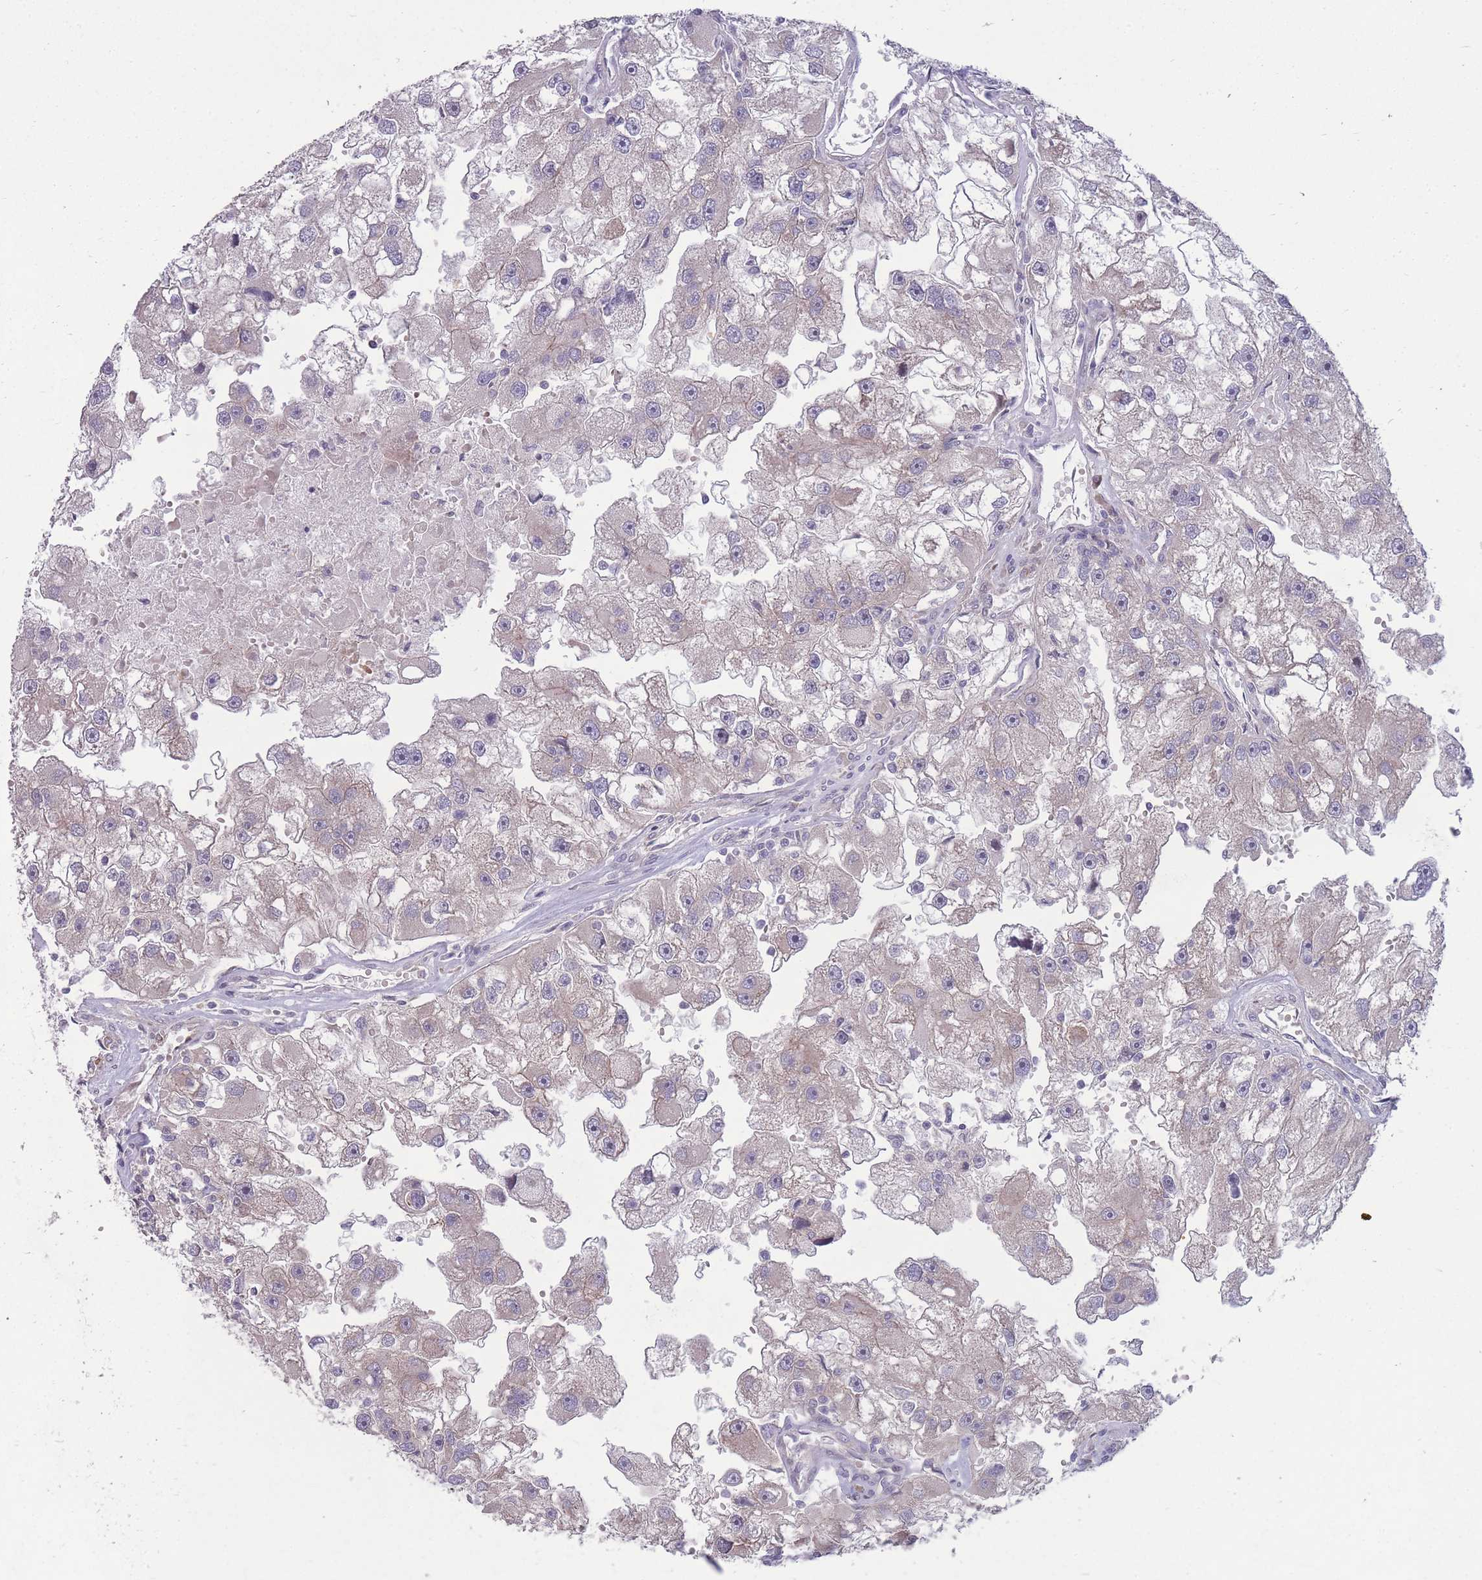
{"staining": {"intensity": "weak", "quantity": "<25%", "location": "cytoplasmic/membranous"}, "tissue": "renal cancer", "cell_type": "Tumor cells", "image_type": "cancer", "snomed": [{"axis": "morphology", "description": "Adenocarcinoma, NOS"}, {"axis": "topography", "description": "Kidney"}], "caption": "High power microscopy histopathology image of an immunohistochemistry photomicrograph of renal adenocarcinoma, revealing no significant expression in tumor cells.", "gene": "RIC8A", "patient": {"sex": "male", "age": 63}}